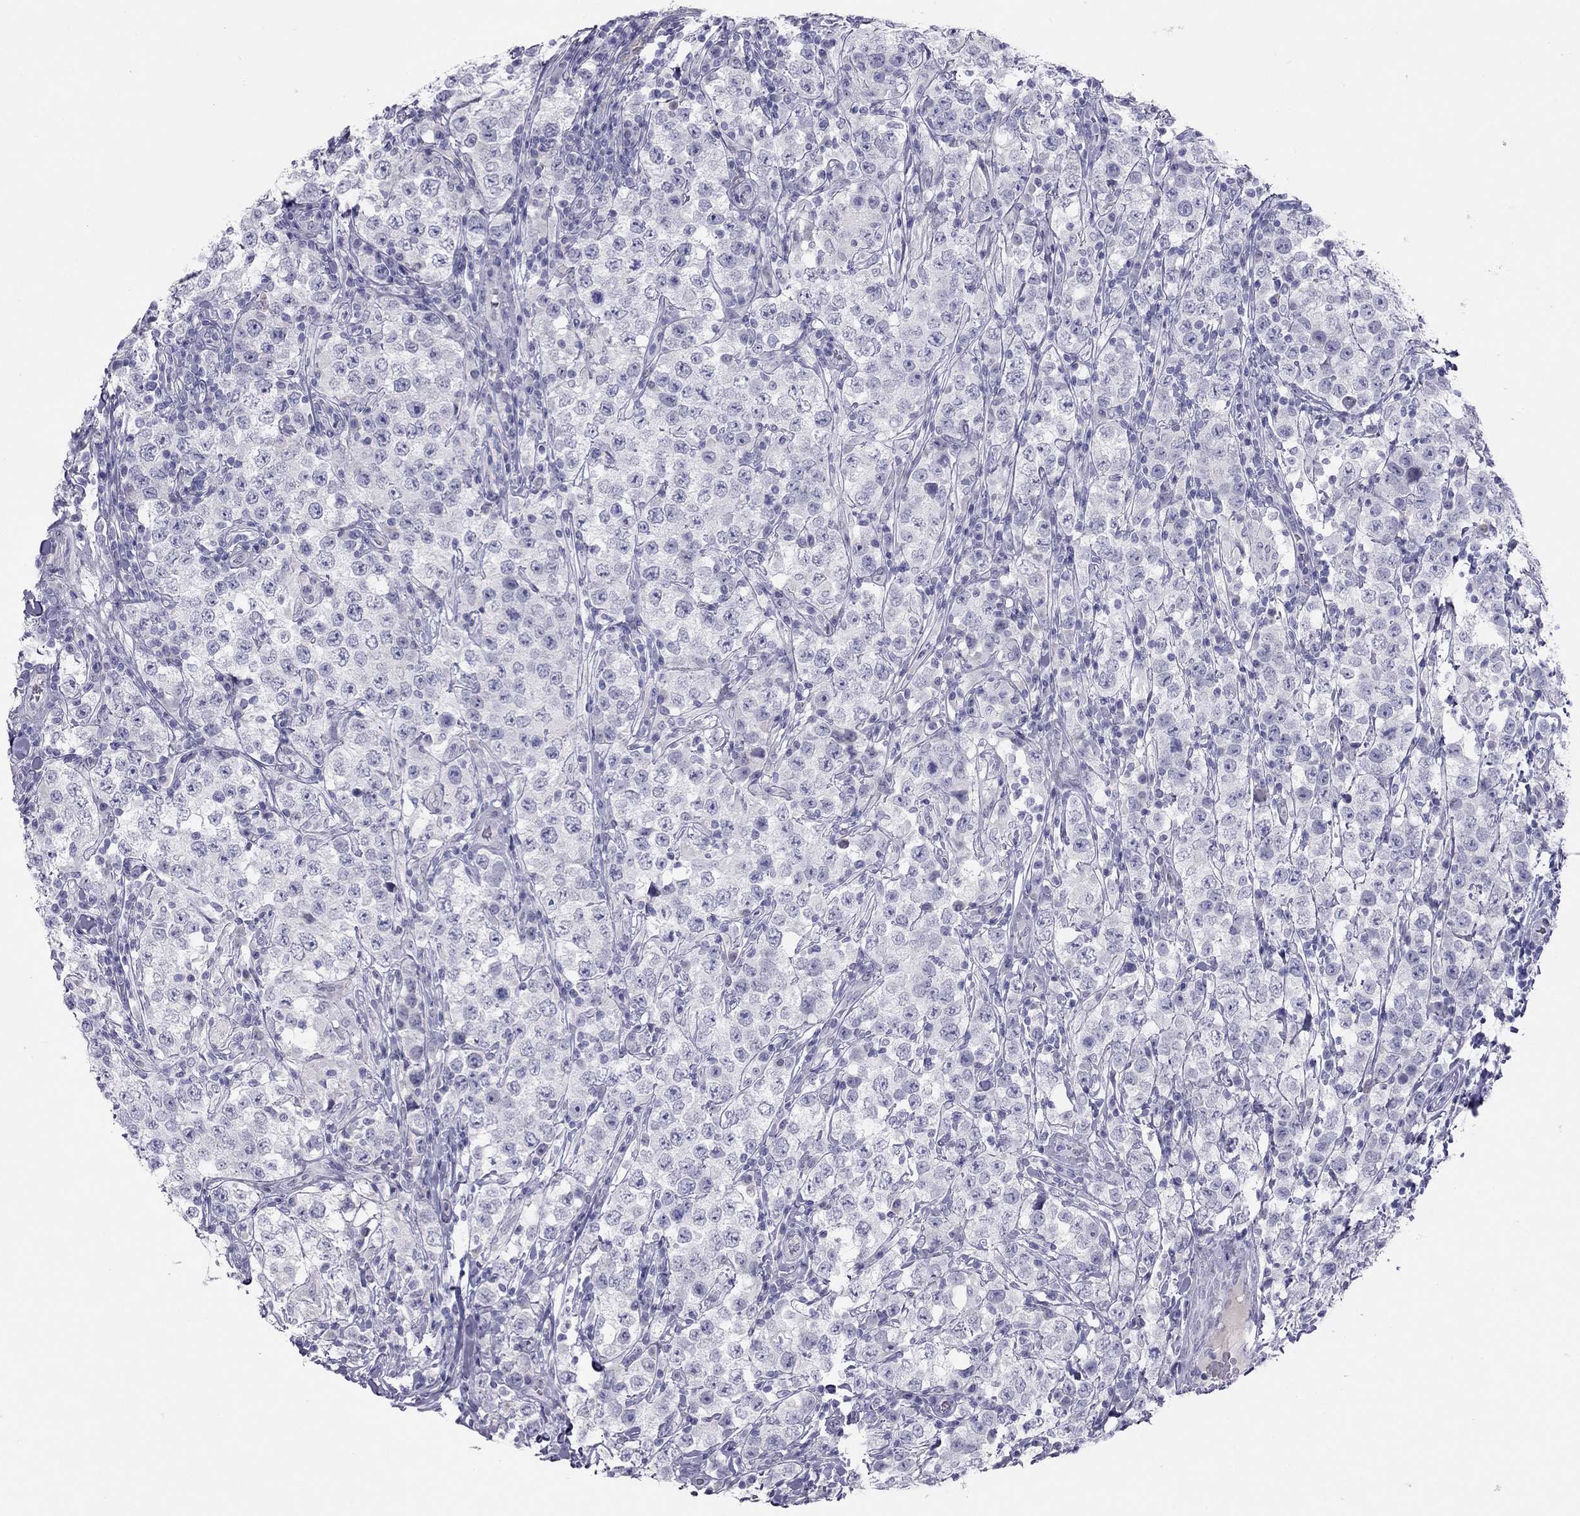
{"staining": {"intensity": "negative", "quantity": "none", "location": "none"}, "tissue": "testis cancer", "cell_type": "Tumor cells", "image_type": "cancer", "snomed": [{"axis": "morphology", "description": "Seminoma, NOS"}, {"axis": "morphology", "description": "Carcinoma, Embryonal, NOS"}, {"axis": "topography", "description": "Testis"}], "caption": "Immunohistochemical staining of seminoma (testis) reveals no significant expression in tumor cells.", "gene": "KCNV2", "patient": {"sex": "male", "age": 41}}